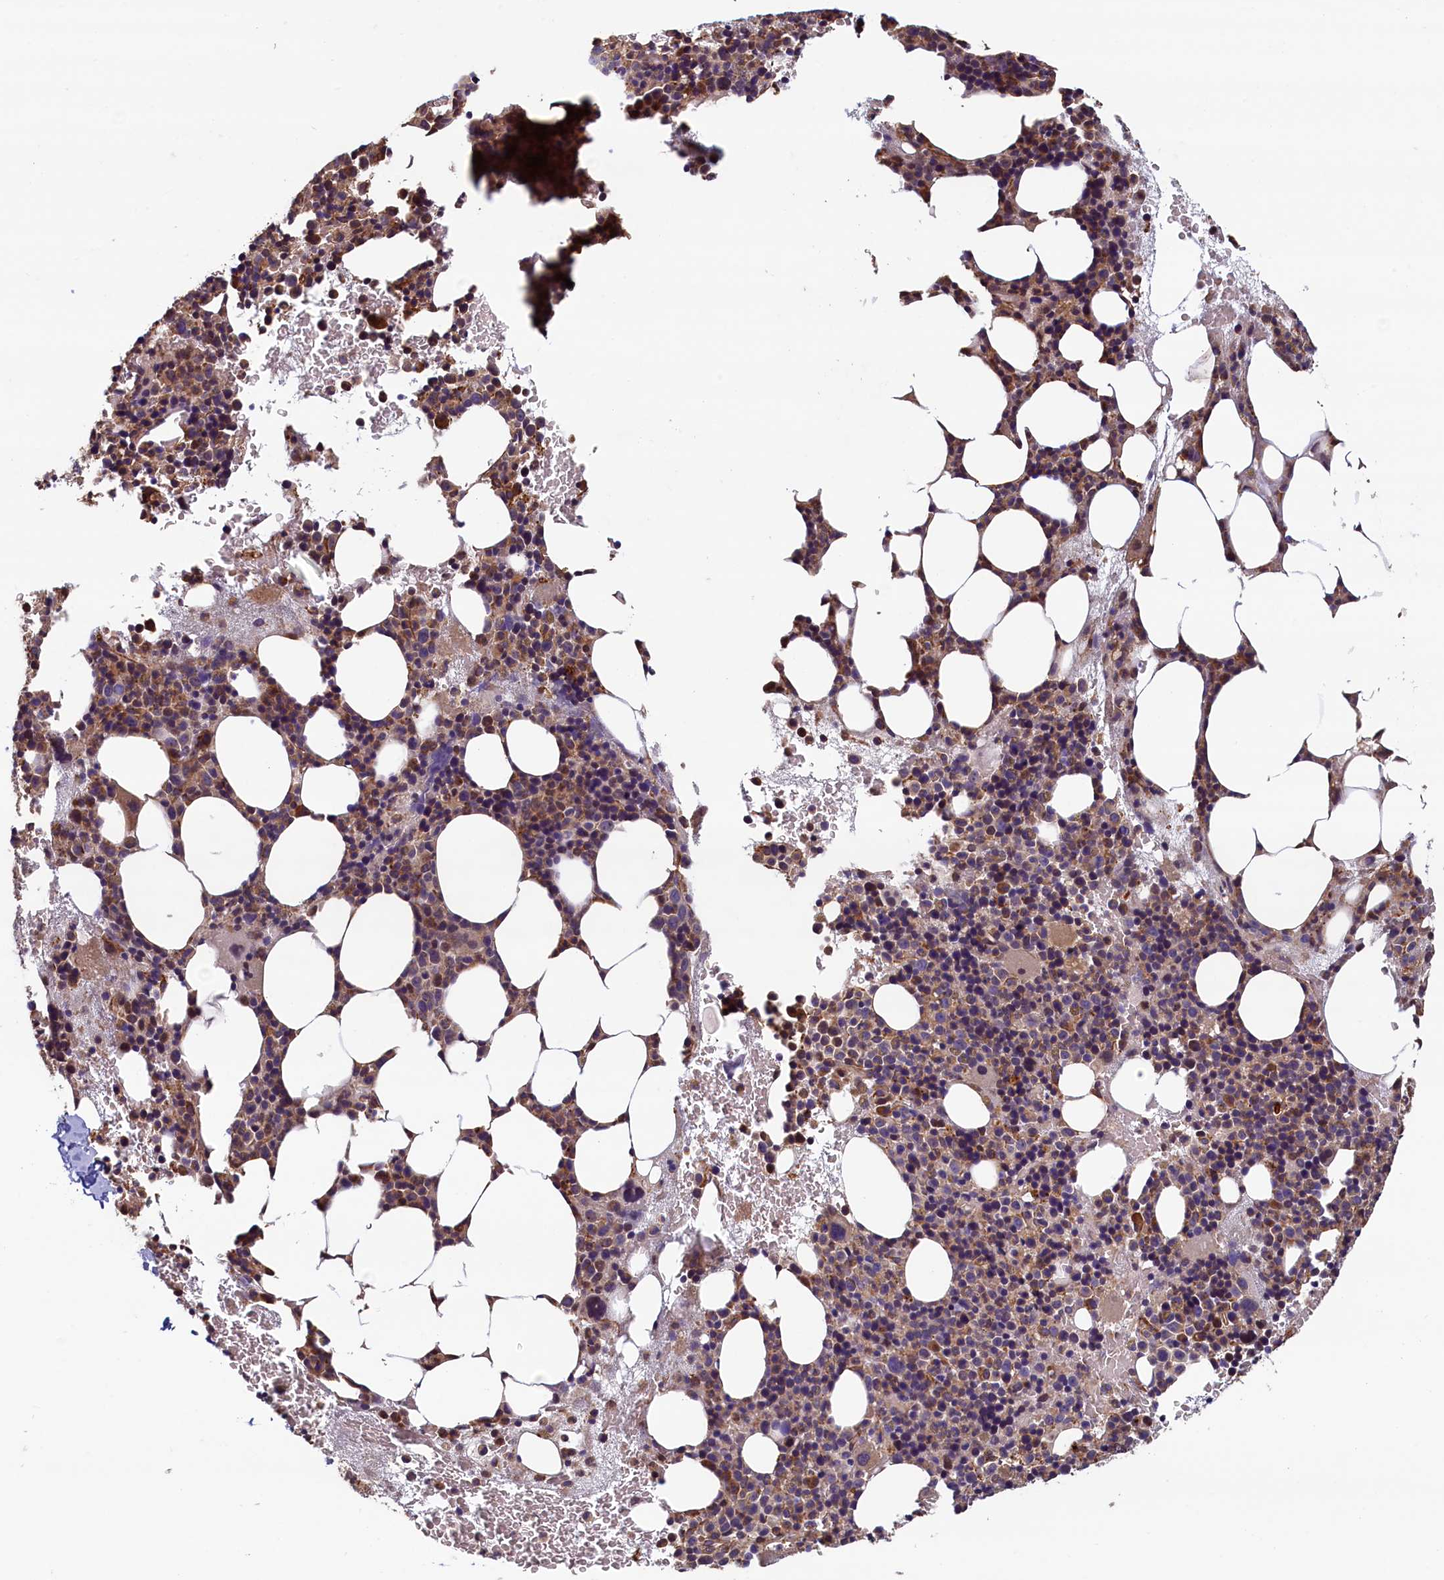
{"staining": {"intensity": "moderate", "quantity": ">75%", "location": "cytoplasmic/membranous"}, "tissue": "bone marrow", "cell_type": "Hematopoietic cells", "image_type": "normal", "snomed": [{"axis": "morphology", "description": "Normal tissue, NOS"}, {"axis": "topography", "description": "Bone marrow"}], "caption": "Bone marrow stained with a protein marker demonstrates moderate staining in hematopoietic cells.", "gene": "ACSBG1", "patient": {"sex": "male", "age": 89}}